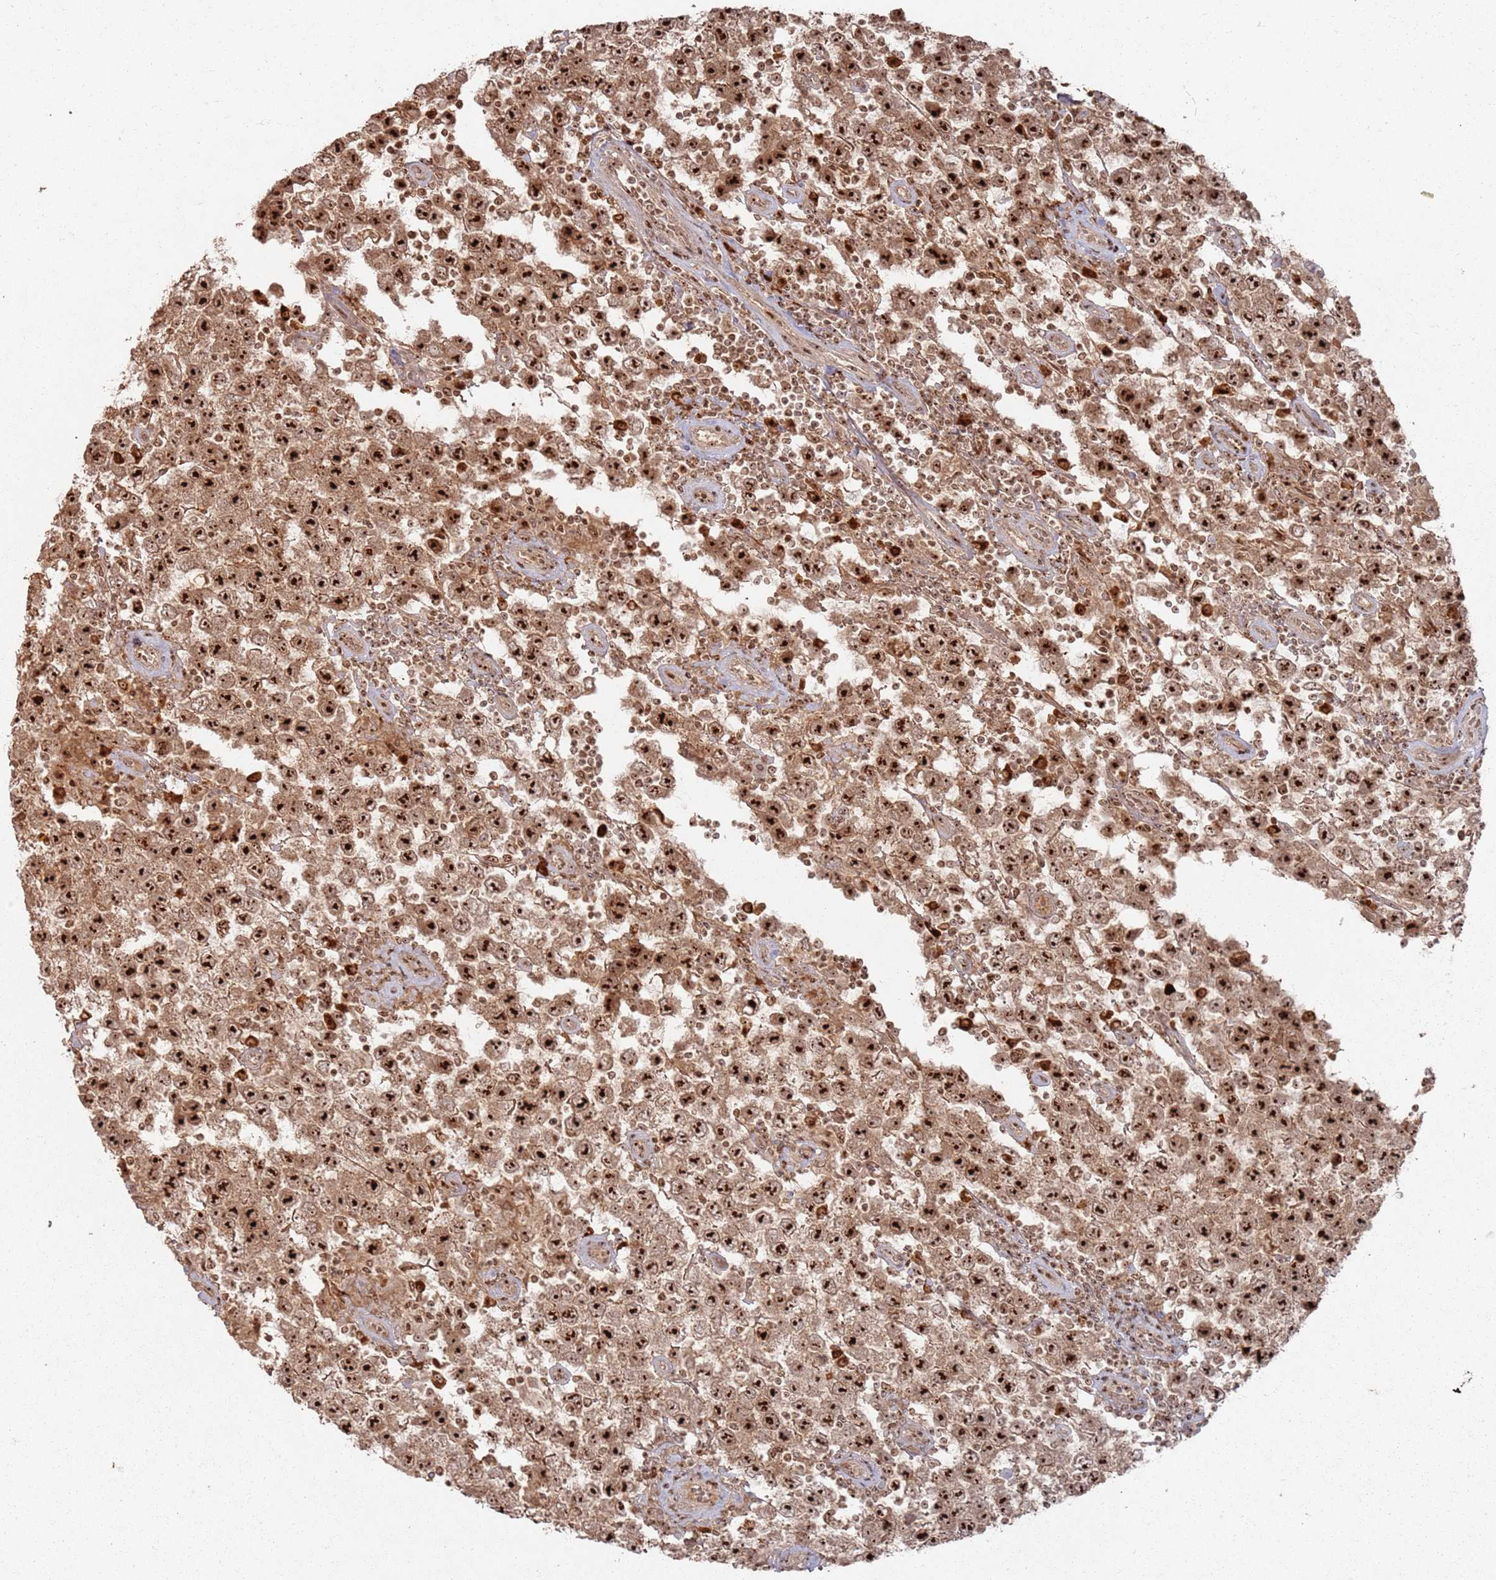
{"staining": {"intensity": "strong", "quantity": ">75%", "location": "cytoplasmic/membranous,nuclear"}, "tissue": "testis cancer", "cell_type": "Tumor cells", "image_type": "cancer", "snomed": [{"axis": "morphology", "description": "Normal tissue, NOS"}, {"axis": "morphology", "description": "Urothelial carcinoma, High grade"}, {"axis": "morphology", "description": "Seminoma, NOS"}, {"axis": "morphology", "description": "Carcinoma, Embryonal, NOS"}, {"axis": "topography", "description": "Urinary bladder"}, {"axis": "topography", "description": "Testis"}], "caption": "Immunohistochemical staining of testis cancer demonstrates high levels of strong cytoplasmic/membranous and nuclear protein staining in approximately >75% of tumor cells.", "gene": "UTP11", "patient": {"sex": "male", "age": 41}}